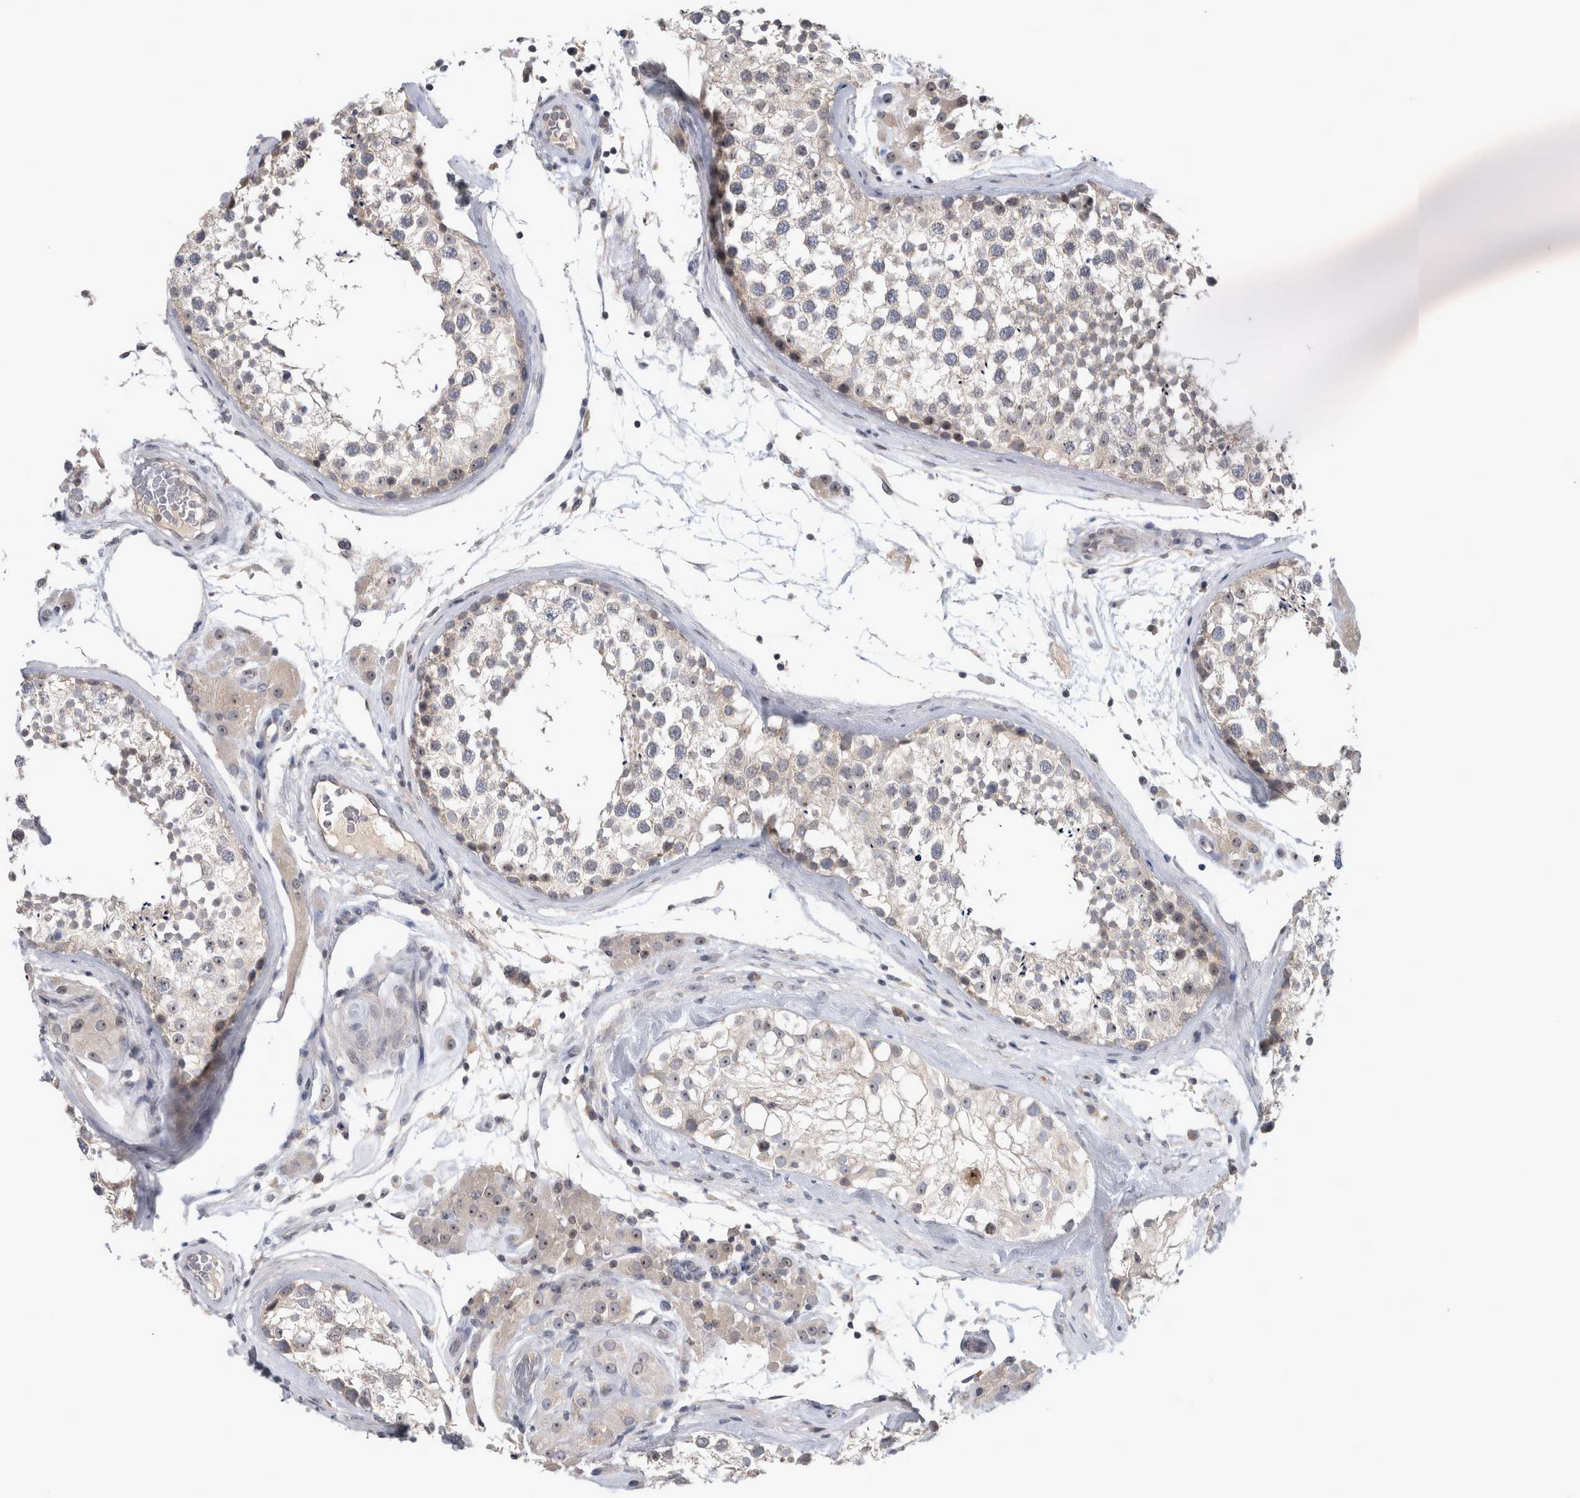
{"staining": {"intensity": "weak", "quantity": "<25%", "location": "nuclear"}, "tissue": "testis", "cell_type": "Cells in seminiferous ducts", "image_type": "normal", "snomed": [{"axis": "morphology", "description": "Normal tissue, NOS"}, {"axis": "topography", "description": "Testis"}], "caption": "Immunohistochemistry histopathology image of benign testis: human testis stained with DAB demonstrates no significant protein positivity in cells in seminiferous ducts.", "gene": "RBM28", "patient": {"sex": "male", "age": 46}}